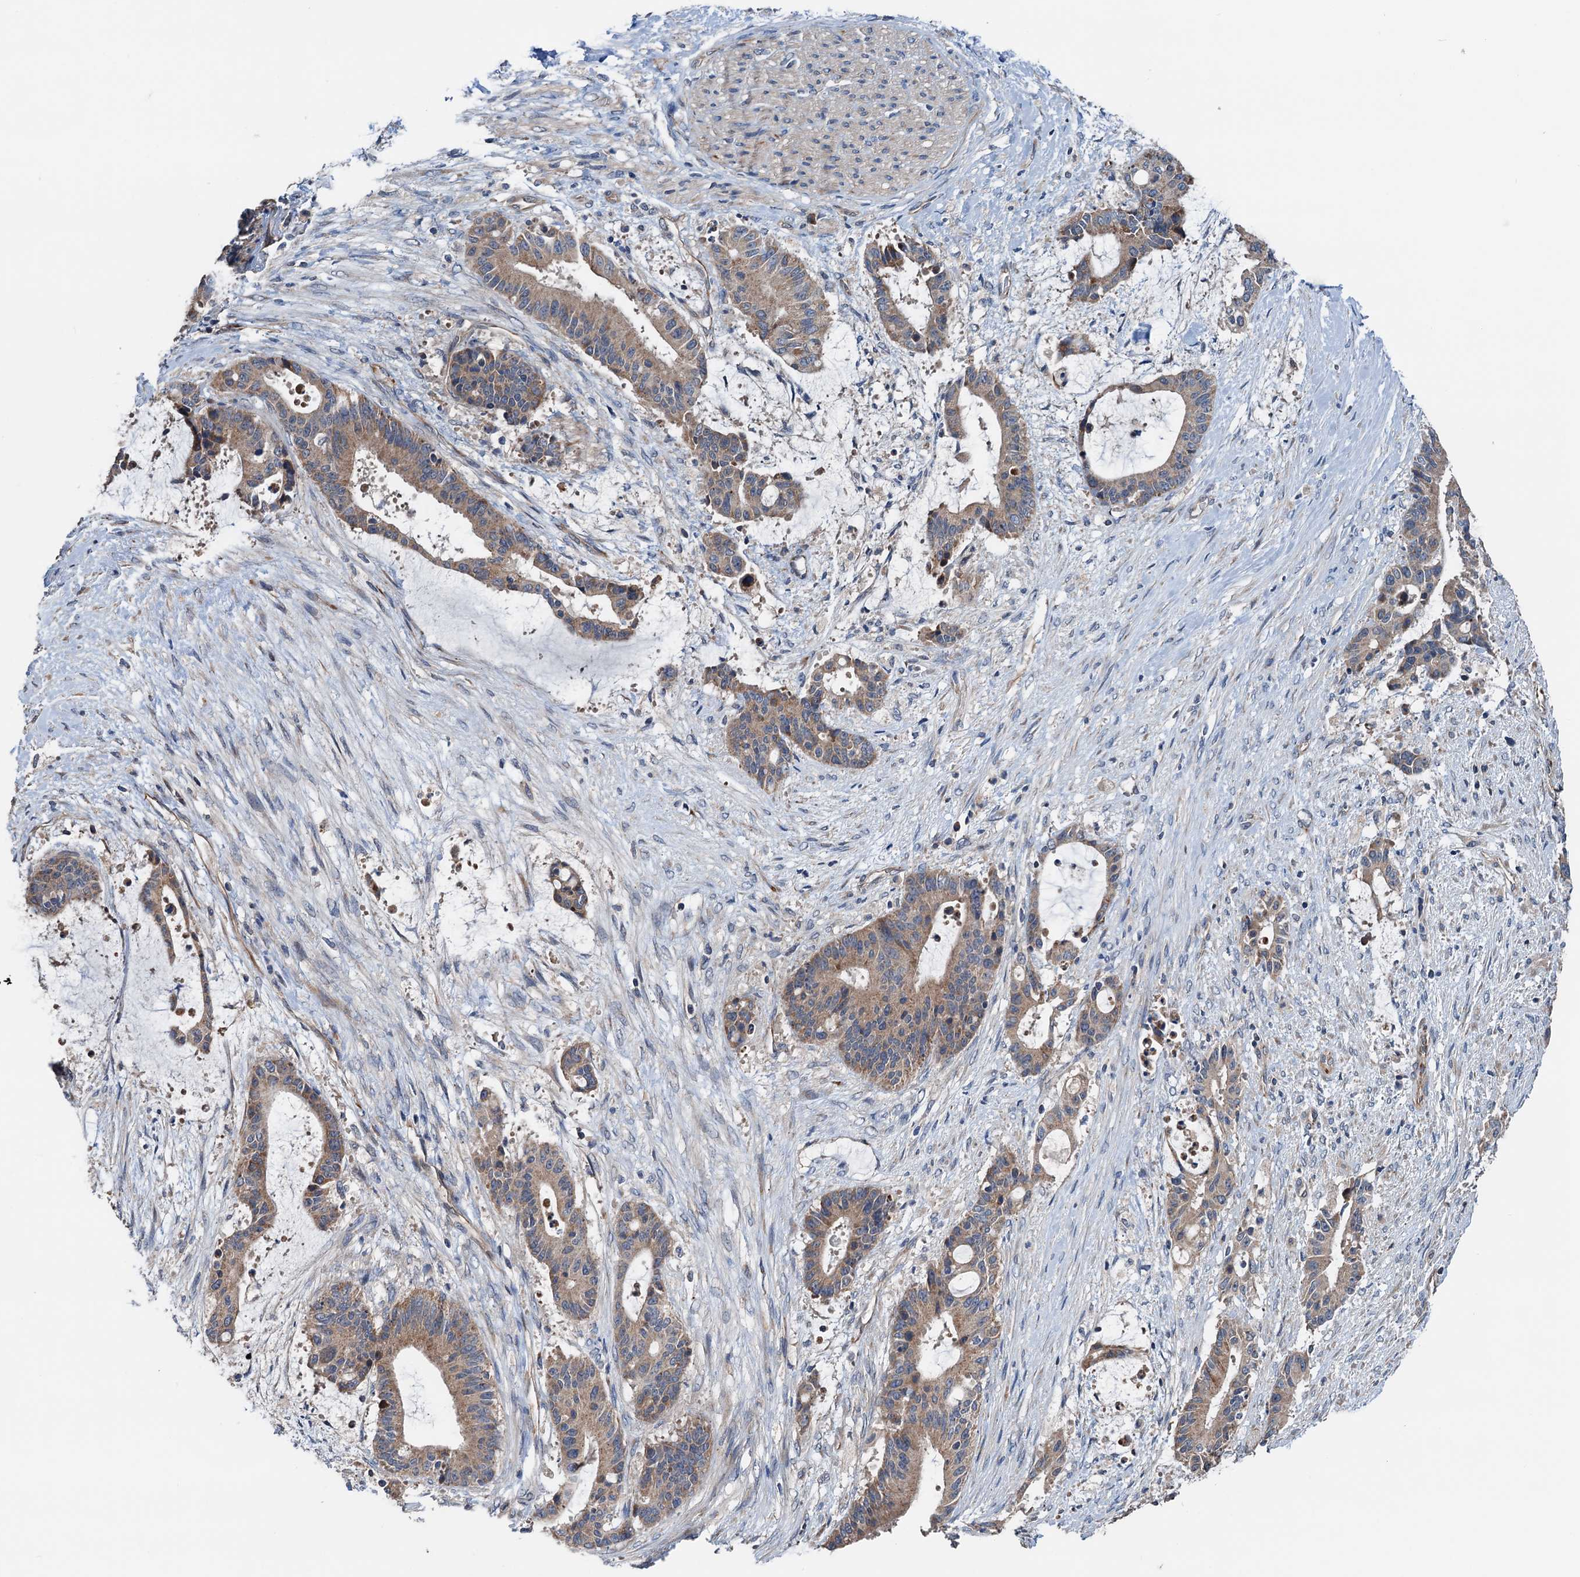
{"staining": {"intensity": "moderate", "quantity": ">75%", "location": "cytoplasmic/membranous"}, "tissue": "liver cancer", "cell_type": "Tumor cells", "image_type": "cancer", "snomed": [{"axis": "morphology", "description": "Normal tissue, NOS"}, {"axis": "morphology", "description": "Cholangiocarcinoma"}, {"axis": "topography", "description": "Liver"}, {"axis": "topography", "description": "Peripheral nerve tissue"}], "caption": "Immunohistochemical staining of liver cholangiocarcinoma reveals medium levels of moderate cytoplasmic/membranous protein positivity in approximately >75% of tumor cells. (DAB IHC with brightfield microscopy, high magnification).", "gene": "ELAC1", "patient": {"sex": "female", "age": 73}}